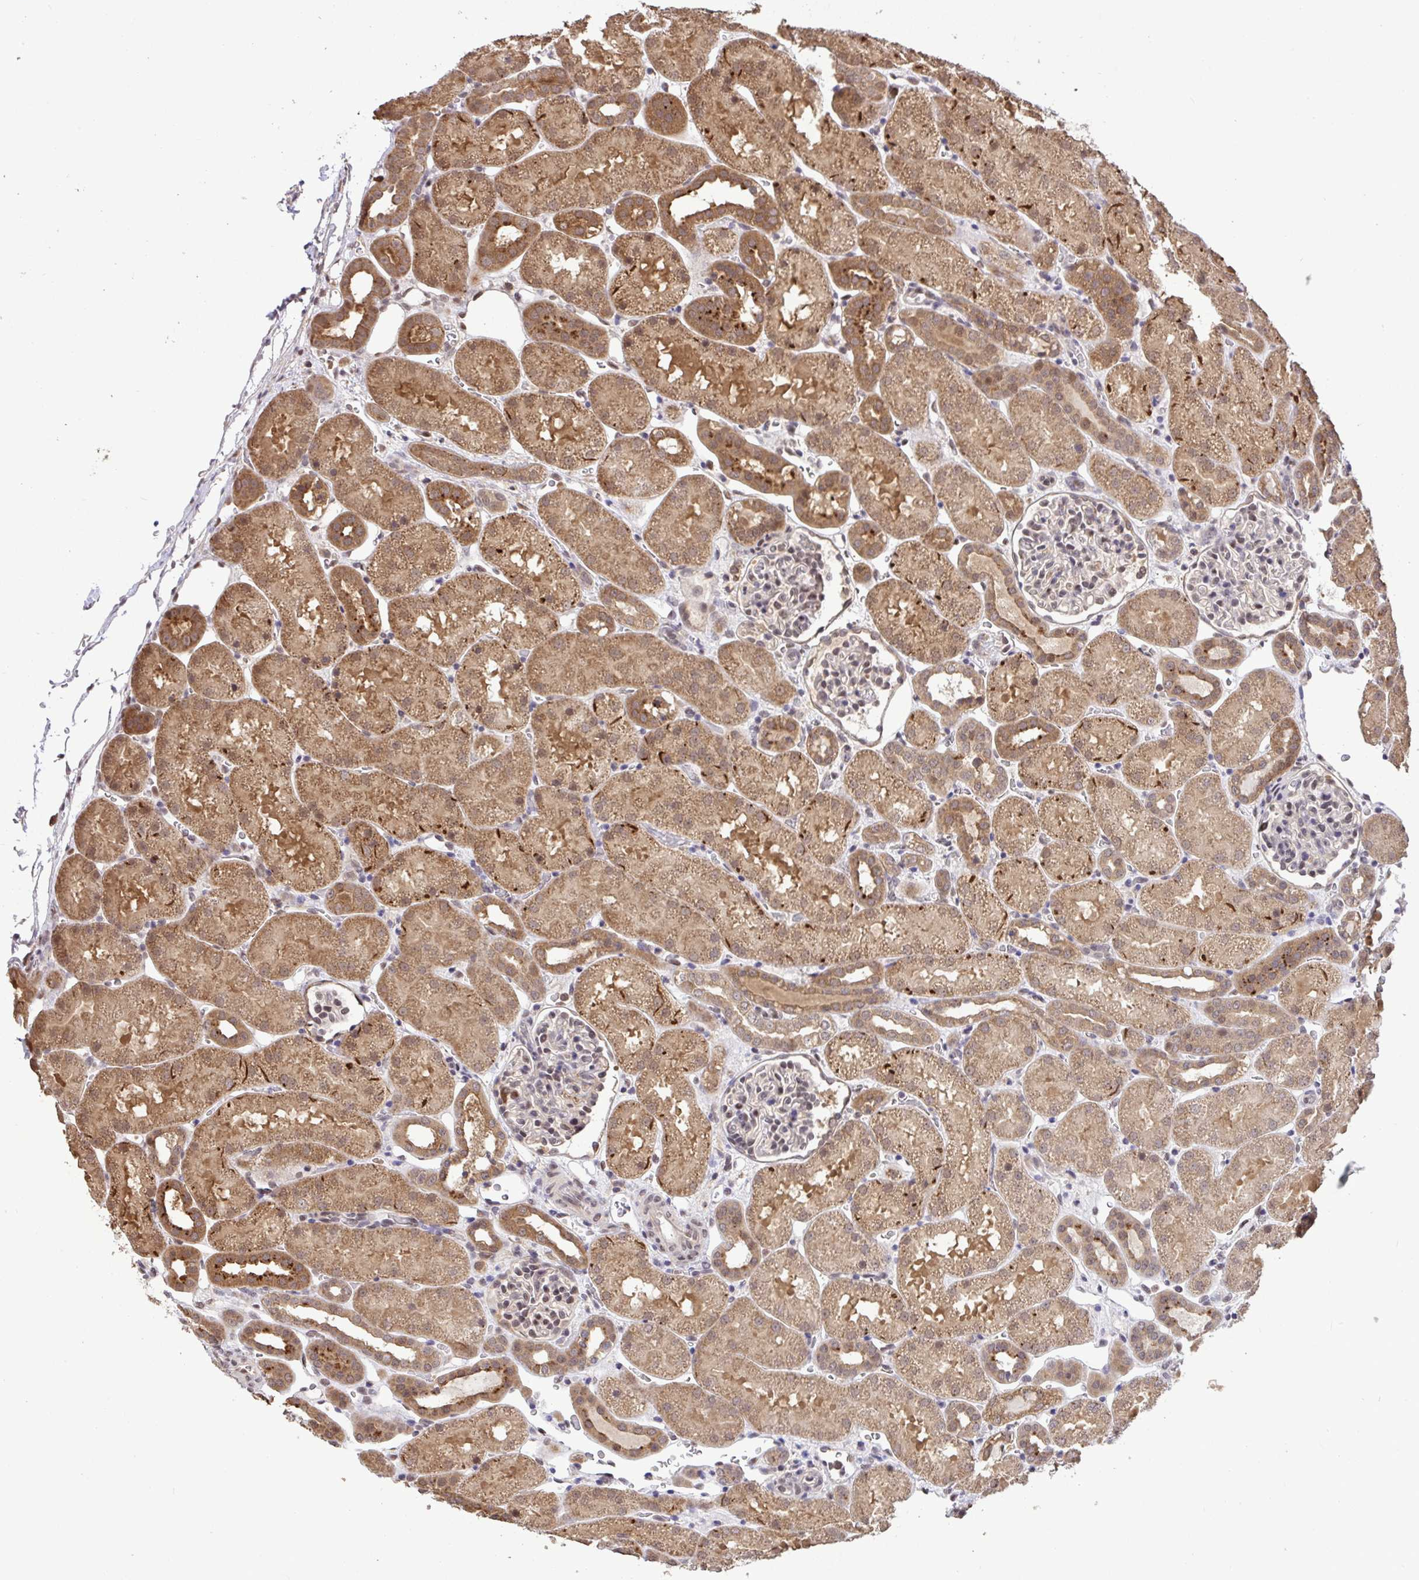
{"staining": {"intensity": "moderate", "quantity": "<25%", "location": "cytoplasmic/membranous,nuclear"}, "tissue": "kidney", "cell_type": "Cells in glomeruli", "image_type": "normal", "snomed": [{"axis": "morphology", "description": "Normal tissue, NOS"}, {"axis": "topography", "description": "Kidney"}], "caption": "A high-resolution histopathology image shows immunohistochemistry (IHC) staining of benign kidney, which exhibits moderate cytoplasmic/membranous,nuclear expression in approximately <25% of cells in glomeruli.", "gene": "C12orf57", "patient": {"sex": "male", "age": 2}}